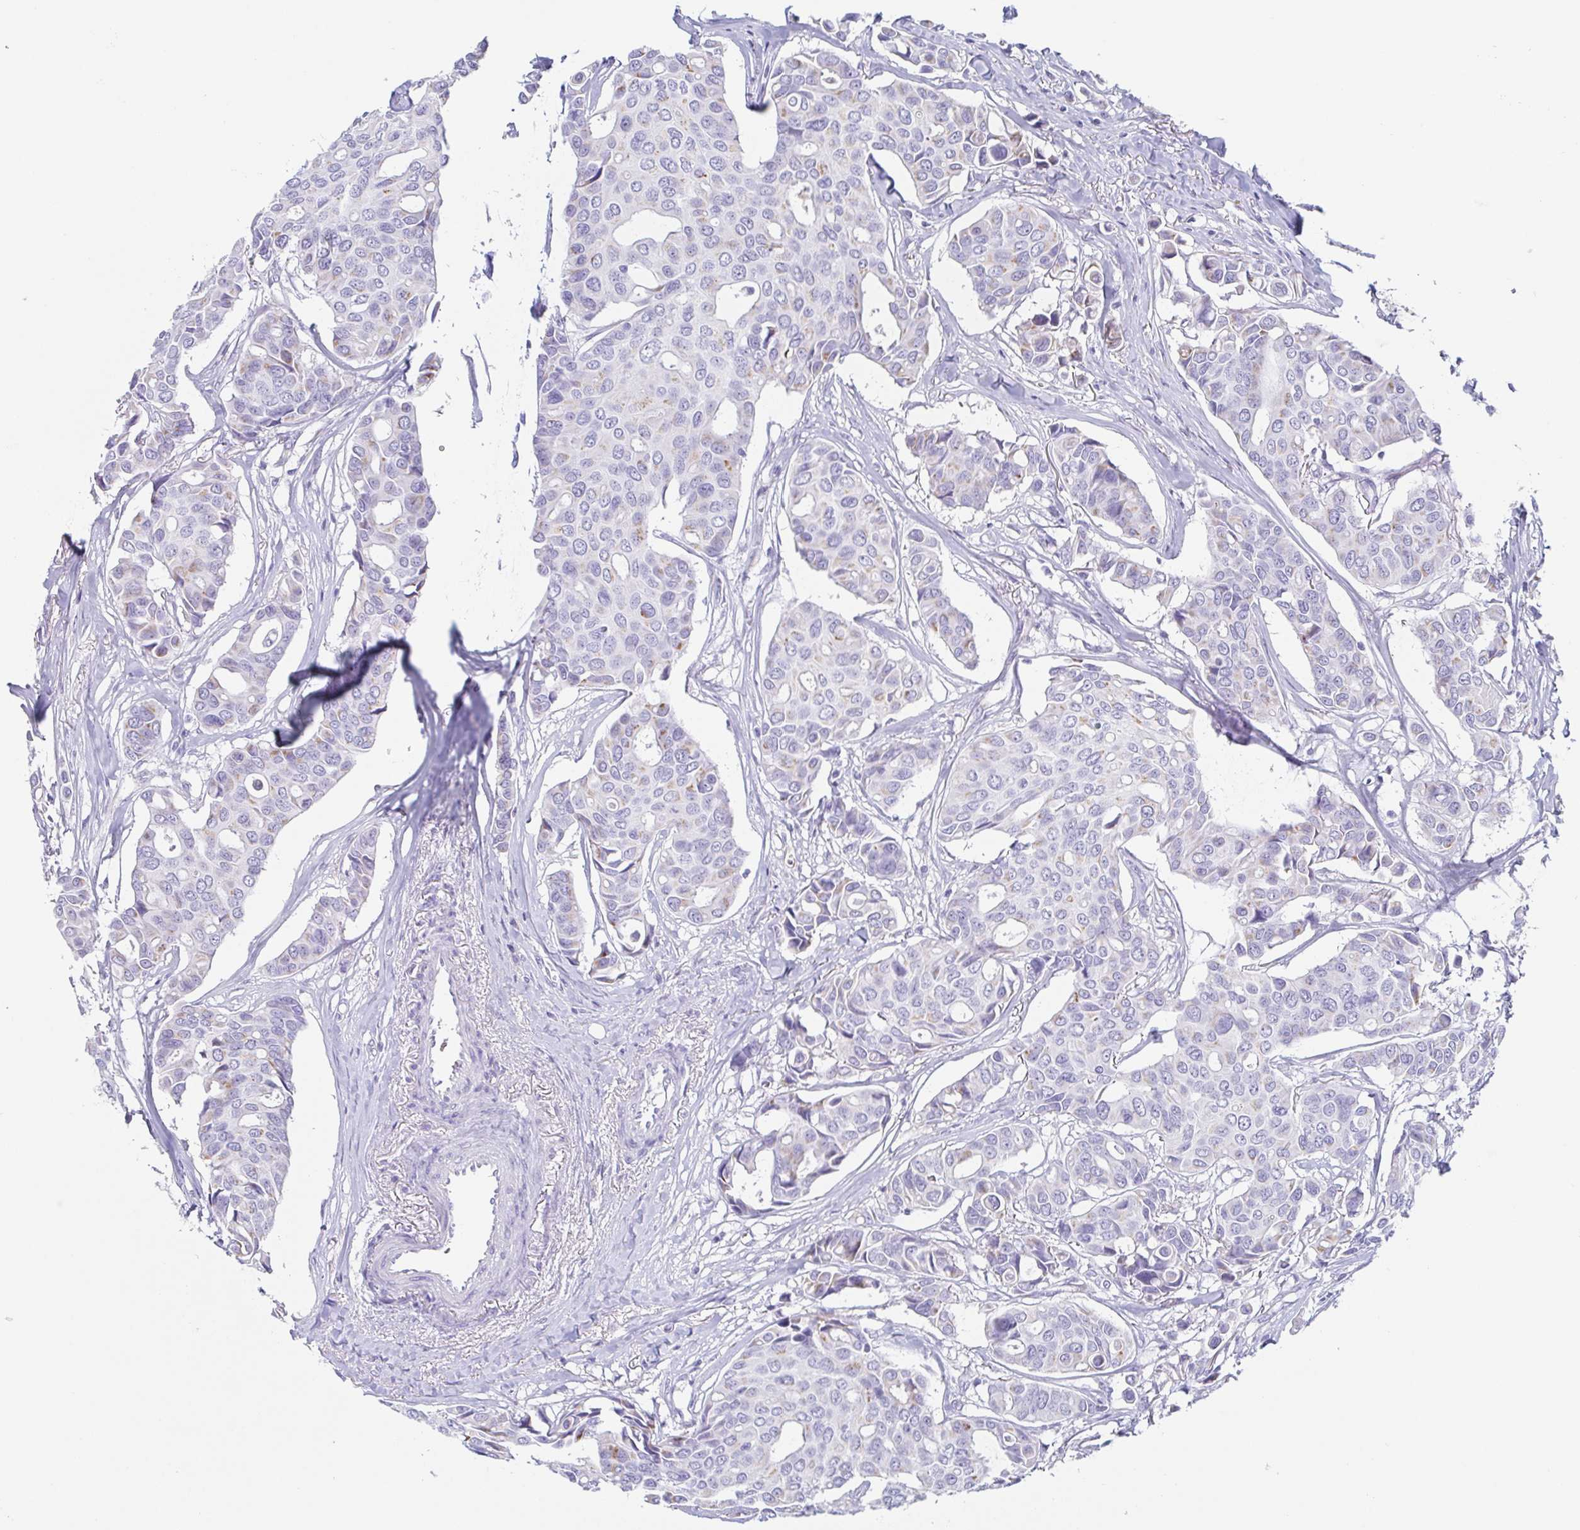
{"staining": {"intensity": "weak", "quantity": "<25%", "location": "cytoplasmic/membranous"}, "tissue": "breast cancer", "cell_type": "Tumor cells", "image_type": "cancer", "snomed": [{"axis": "morphology", "description": "Duct carcinoma"}, {"axis": "topography", "description": "Breast"}], "caption": "This is an IHC photomicrograph of invasive ductal carcinoma (breast). There is no expression in tumor cells.", "gene": "LDLRAD1", "patient": {"sex": "female", "age": 54}}